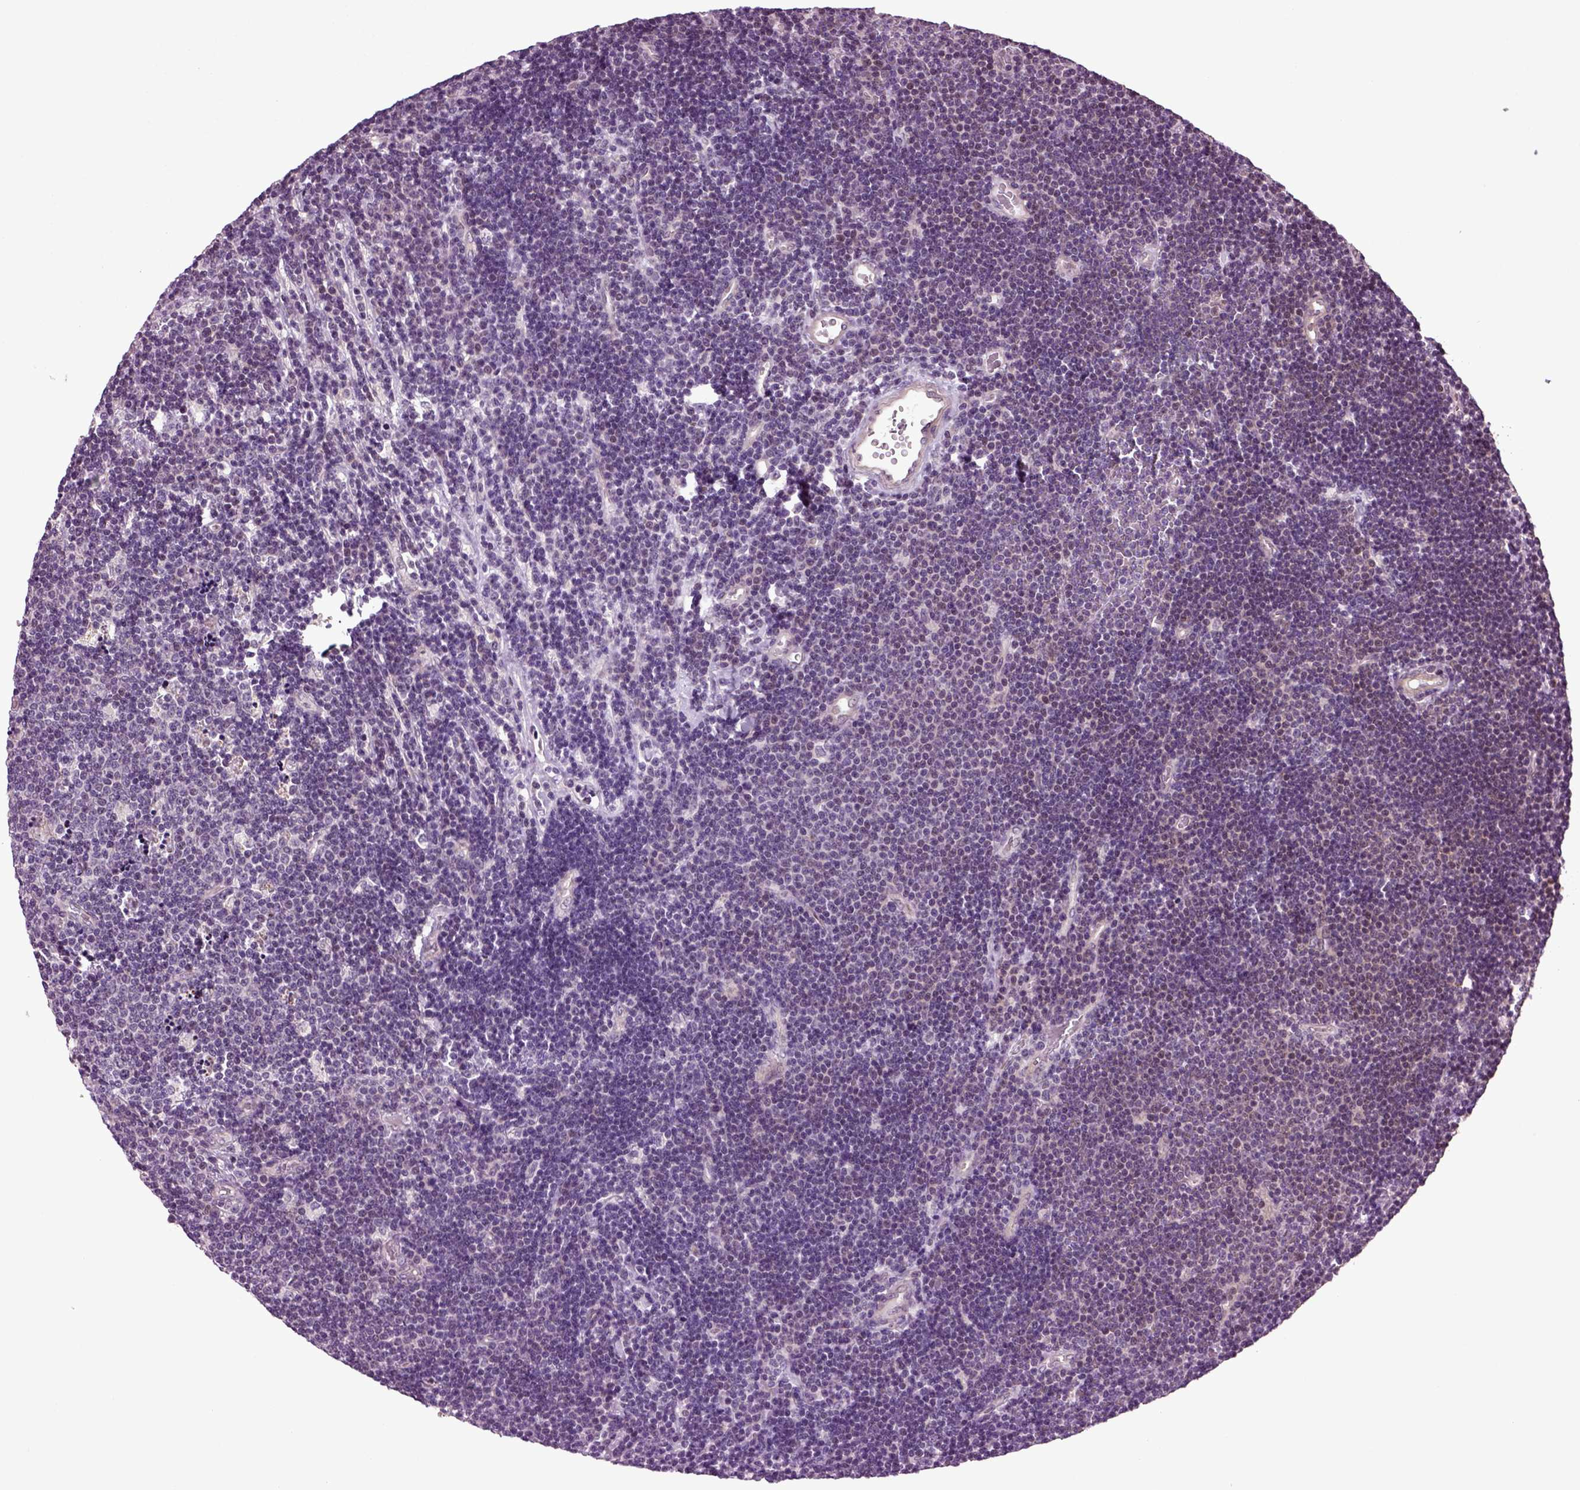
{"staining": {"intensity": "negative", "quantity": "none", "location": "none"}, "tissue": "lymphoma", "cell_type": "Tumor cells", "image_type": "cancer", "snomed": [{"axis": "morphology", "description": "Malignant lymphoma, non-Hodgkin's type, Low grade"}, {"axis": "topography", "description": "Brain"}], "caption": "IHC histopathology image of human lymphoma stained for a protein (brown), which shows no expression in tumor cells.", "gene": "HAGHL", "patient": {"sex": "female", "age": 66}}